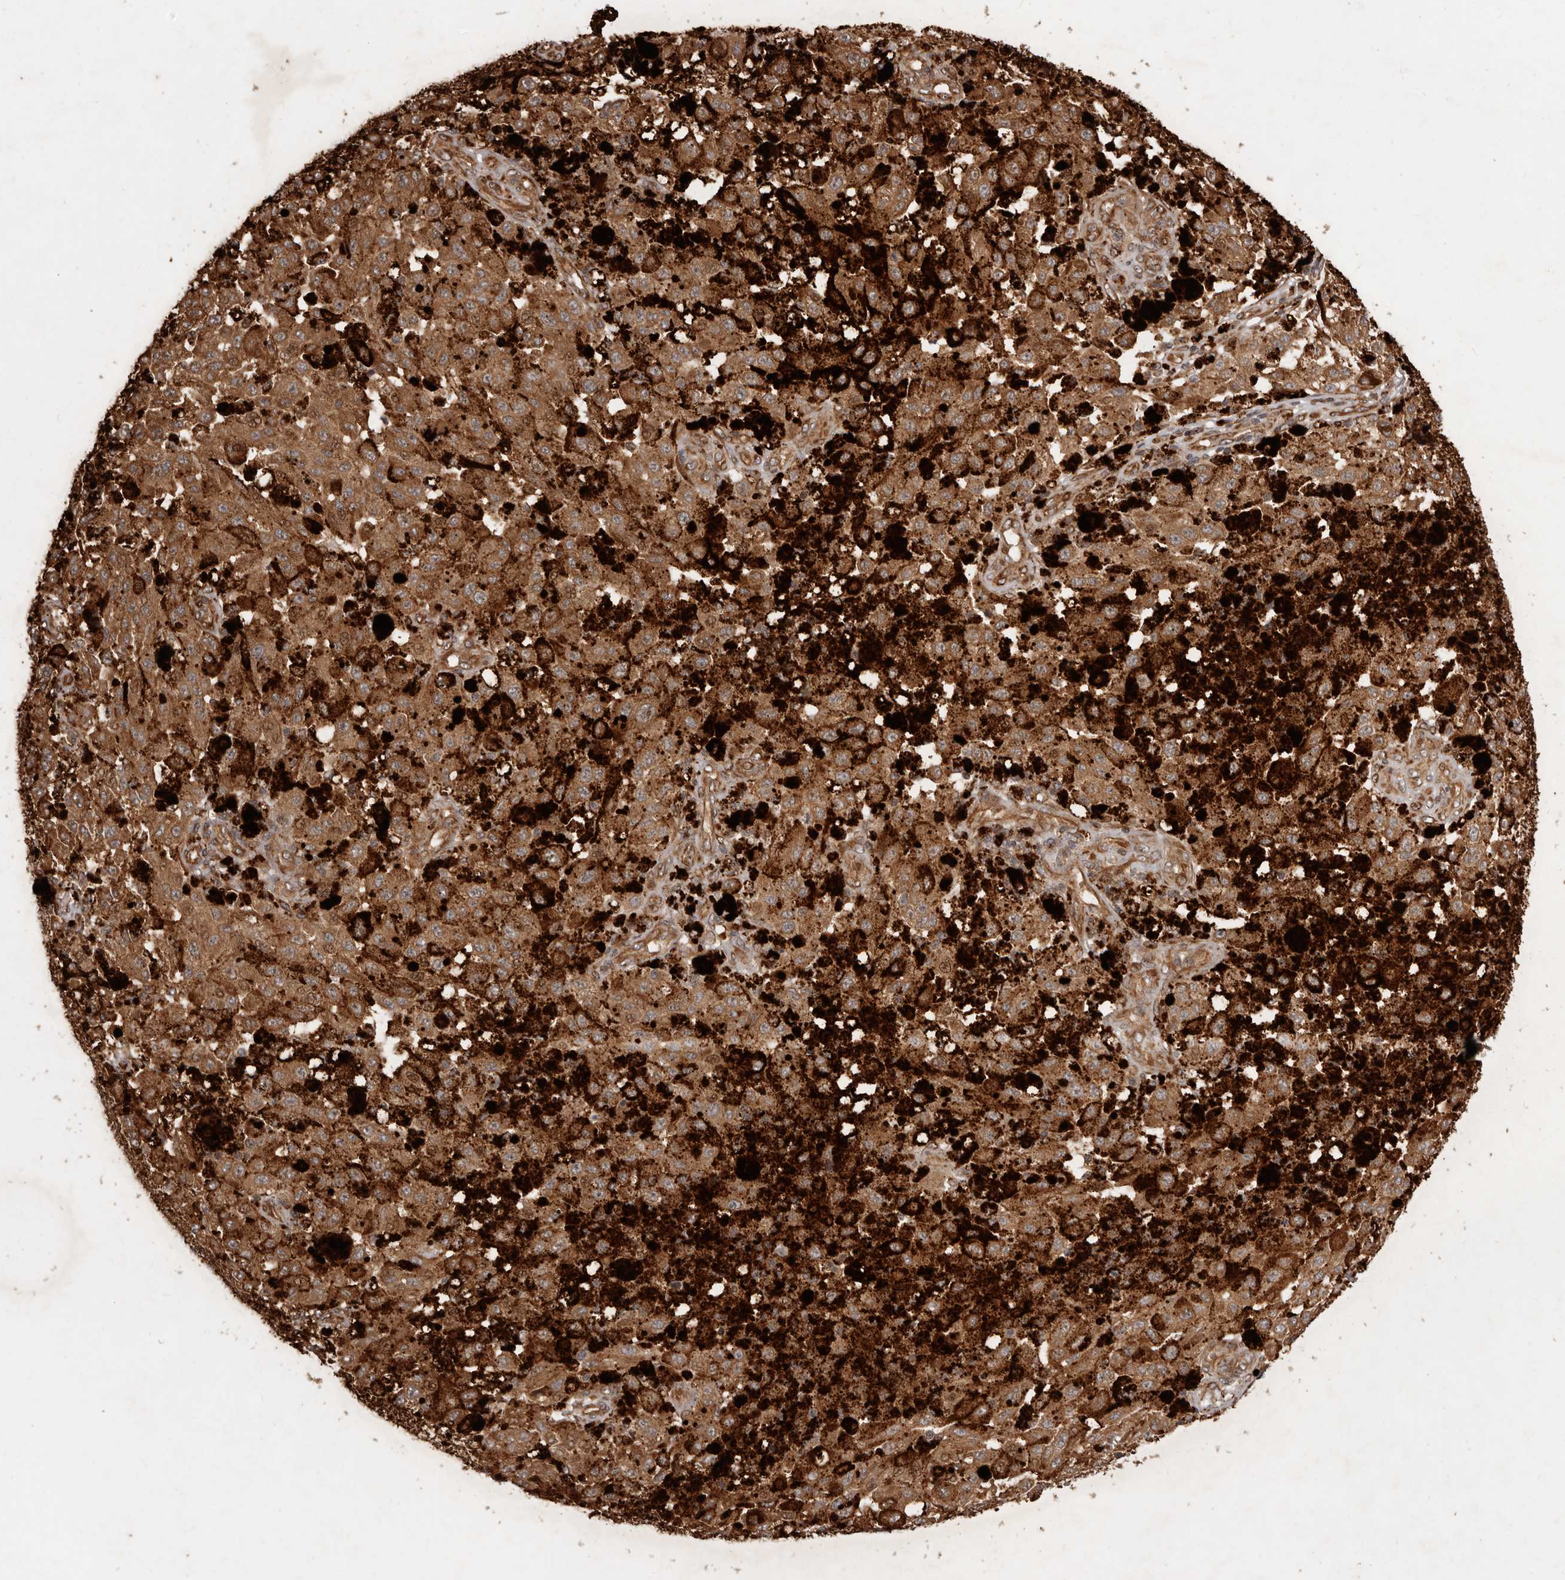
{"staining": {"intensity": "moderate", "quantity": ">75%", "location": "cytoplasmic/membranous"}, "tissue": "melanoma", "cell_type": "Tumor cells", "image_type": "cancer", "snomed": [{"axis": "morphology", "description": "Malignant melanoma, NOS"}, {"axis": "topography", "description": "Skin"}], "caption": "The micrograph exhibits staining of malignant melanoma, revealing moderate cytoplasmic/membranous protein staining (brown color) within tumor cells.", "gene": "STK36", "patient": {"sex": "female", "age": 64}}